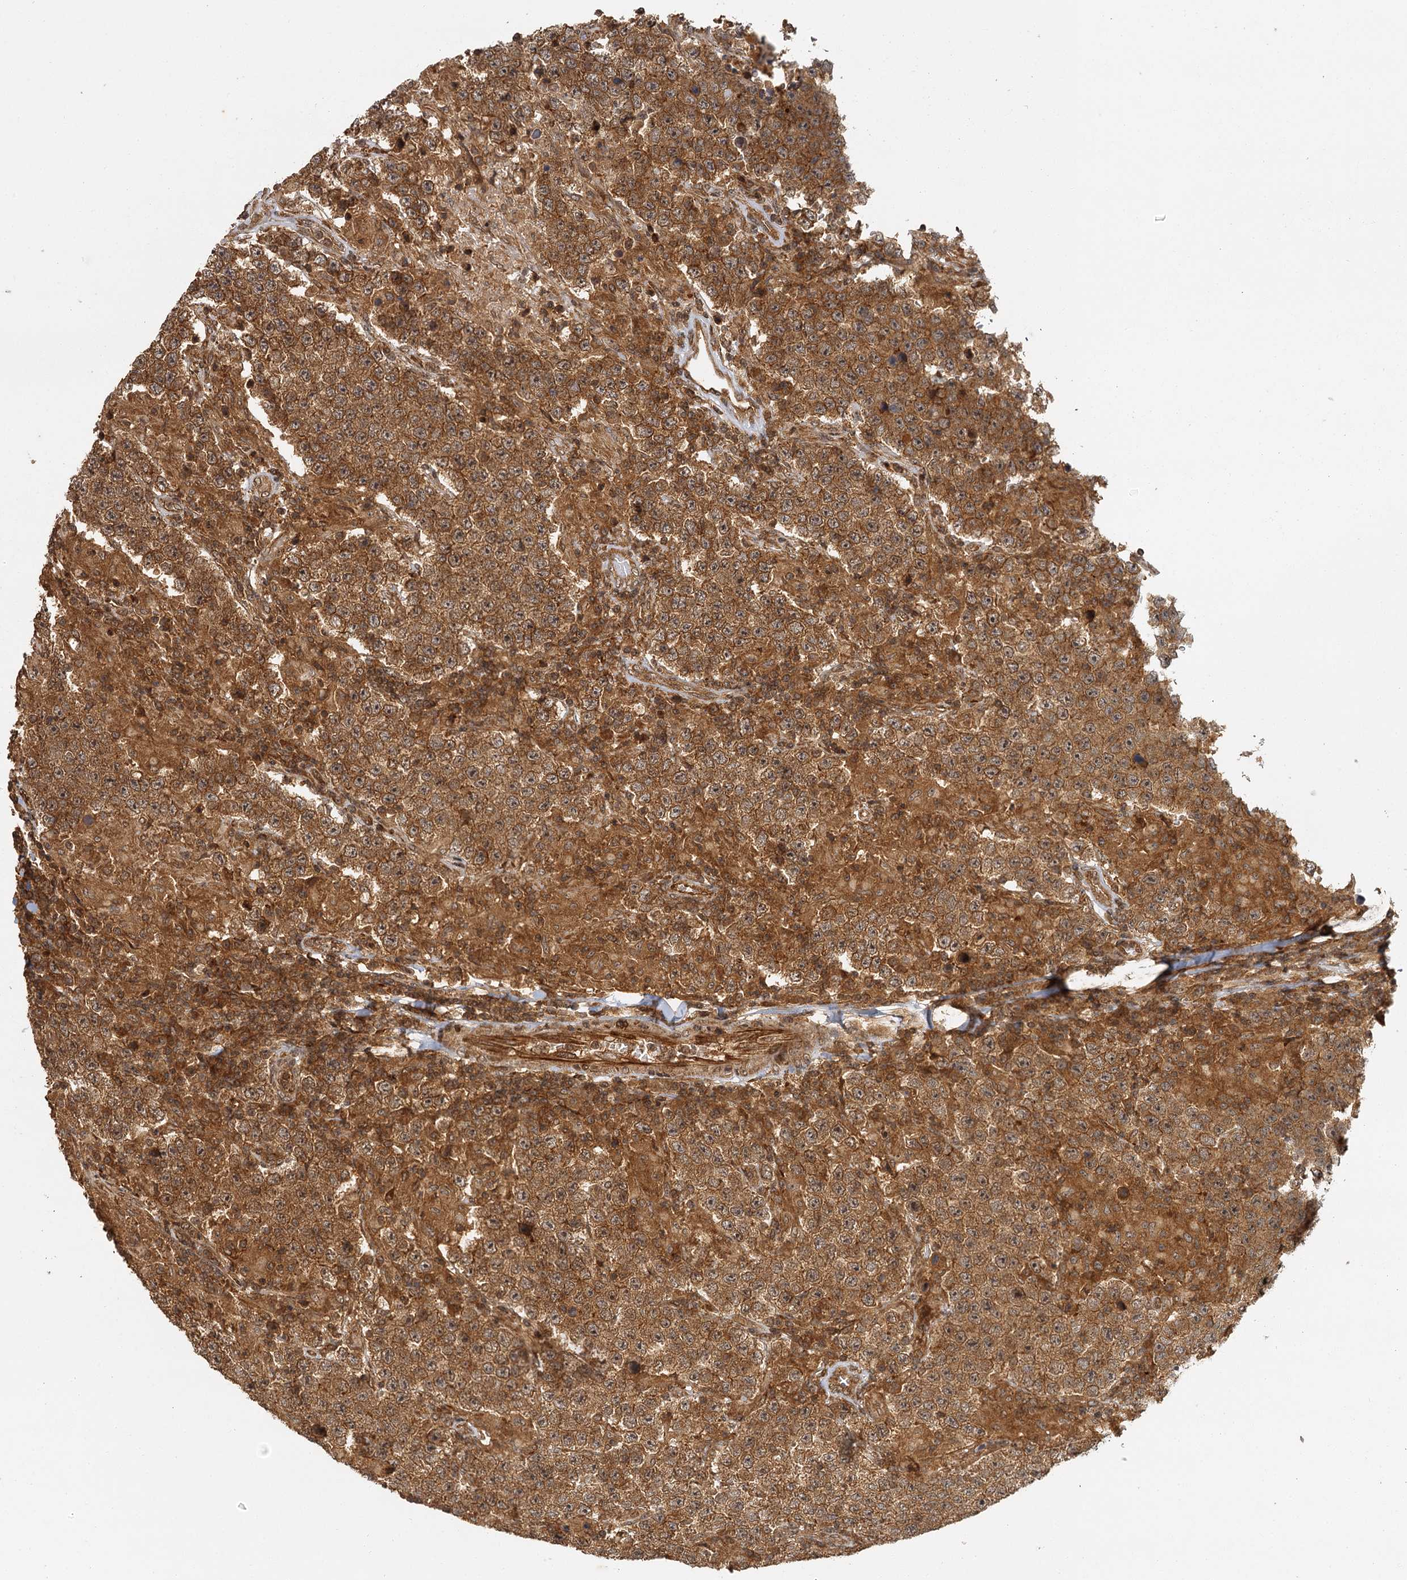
{"staining": {"intensity": "strong", "quantity": ">75%", "location": "cytoplasmic/membranous,nuclear"}, "tissue": "testis cancer", "cell_type": "Tumor cells", "image_type": "cancer", "snomed": [{"axis": "morphology", "description": "Normal tissue, NOS"}, {"axis": "morphology", "description": "Urothelial carcinoma, High grade"}, {"axis": "morphology", "description": "Seminoma, NOS"}, {"axis": "morphology", "description": "Carcinoma, Embryonal, NOS"}, {"axis": "topography", "description": "Urinary bladder"}, {"axis": "topography", "description": "Testis"}], "caption": "Testis embryonal carcinoma was stained to show a protein in brown. There is high levels of strong cytoplasmic/membranous and nuclear staining in approximately >75% of tumor cells. (DAB (3,3'-diaminobenzidine) IHC, brown staining for protein, blue staining for nuclei).", "gene": "ZNF549", "patient": {"sex": "male", "age": 41}}